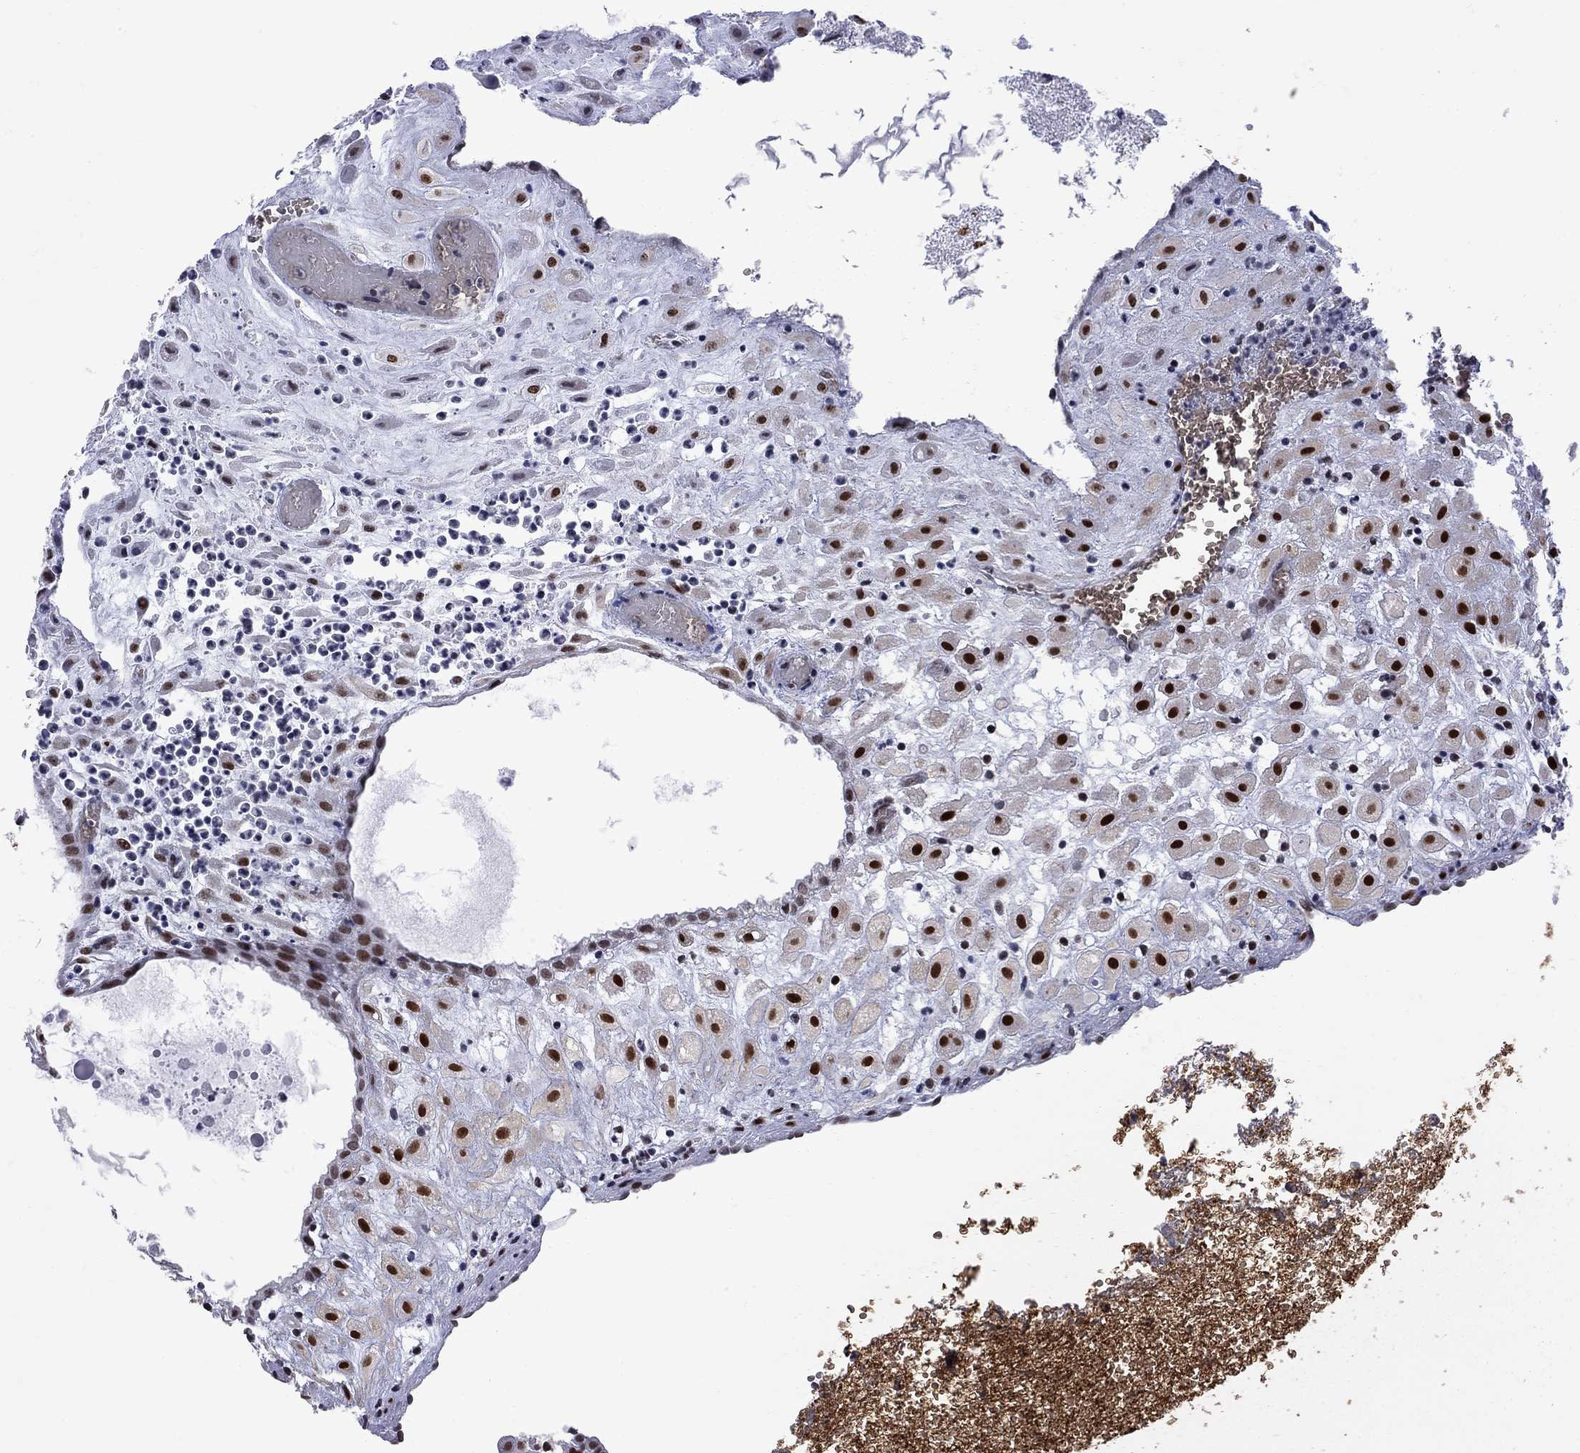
{"staining": {"intensity": "strong", "quantity": ">75%", "location": "nuclear"}, "tissue": "placenta", "cell_type": "Decidual cells", "image_type": "normal", "snomed": [{"axis": "morphology", "description": "Normal tissue, NOS"}, {"axis": "topography", "description": "Placenta"}], "caption": "An IHC photomicrograph of benign tissue is shown. Protein staining in brown labels strong nuclear positivity in placenta within decidual cells.", "gene": "ZBTB47", "patient": {"sex": "female", "age": 24}}